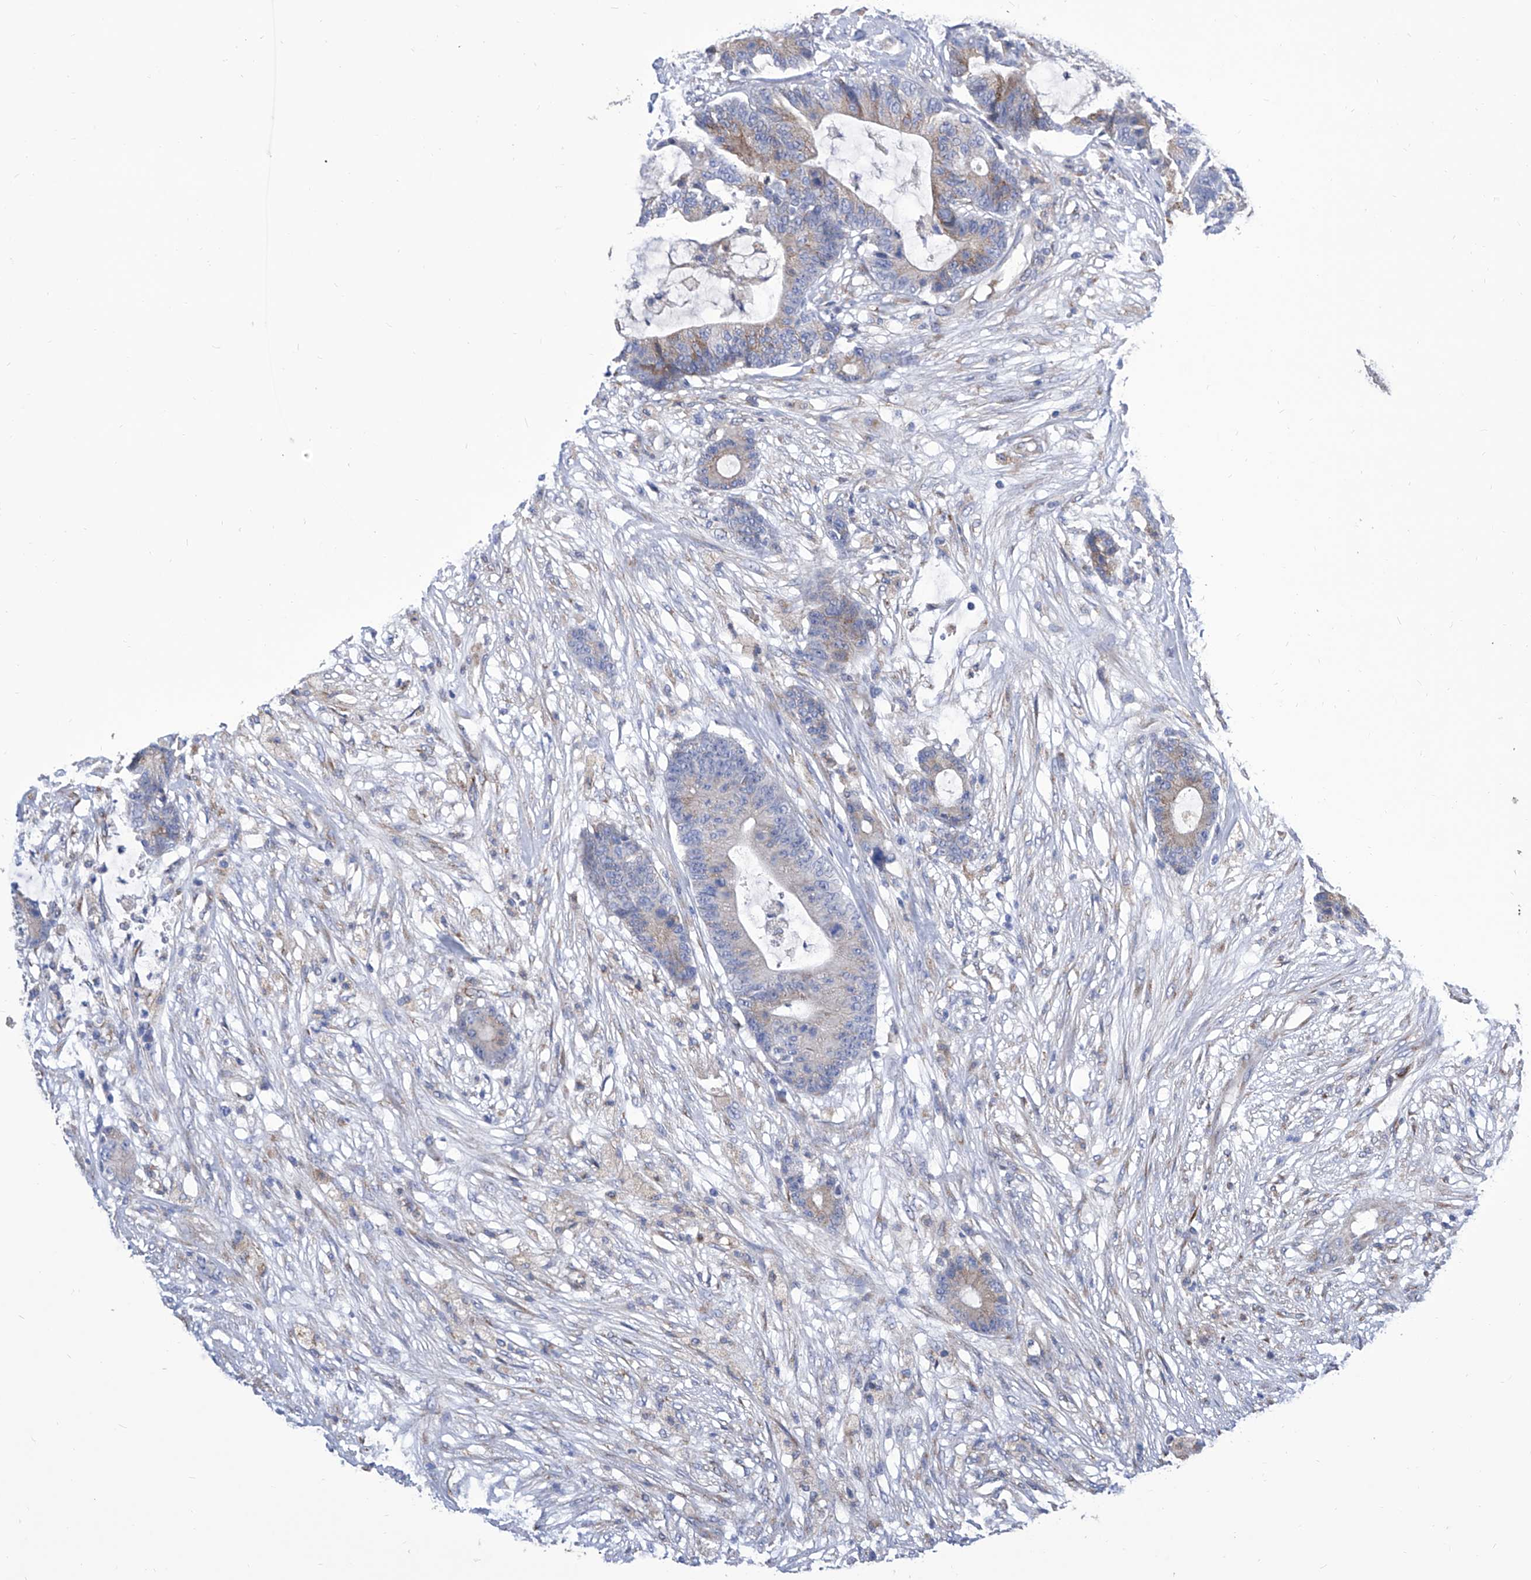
{"staining": {"intensity": "weak", "quantity": "<25%", "location": "cytoplasmic/membranous"}, "tissue": "colorectal cancer", "cell_type": "Tumor cells", "image_type": "cancer", "snomed": [{"axis": "morphology", "description": "Adenocarcinoma, NOS"}, {"axis": "topography", "description": "Colon"}], "caption": "This is an immunohistochemistry (IHC) image of human adenocarcinoma (colorectal). There is no expression in tumor cells.", "gene": "TJAP1", "patient": {"sex": "female", "age": 84}}